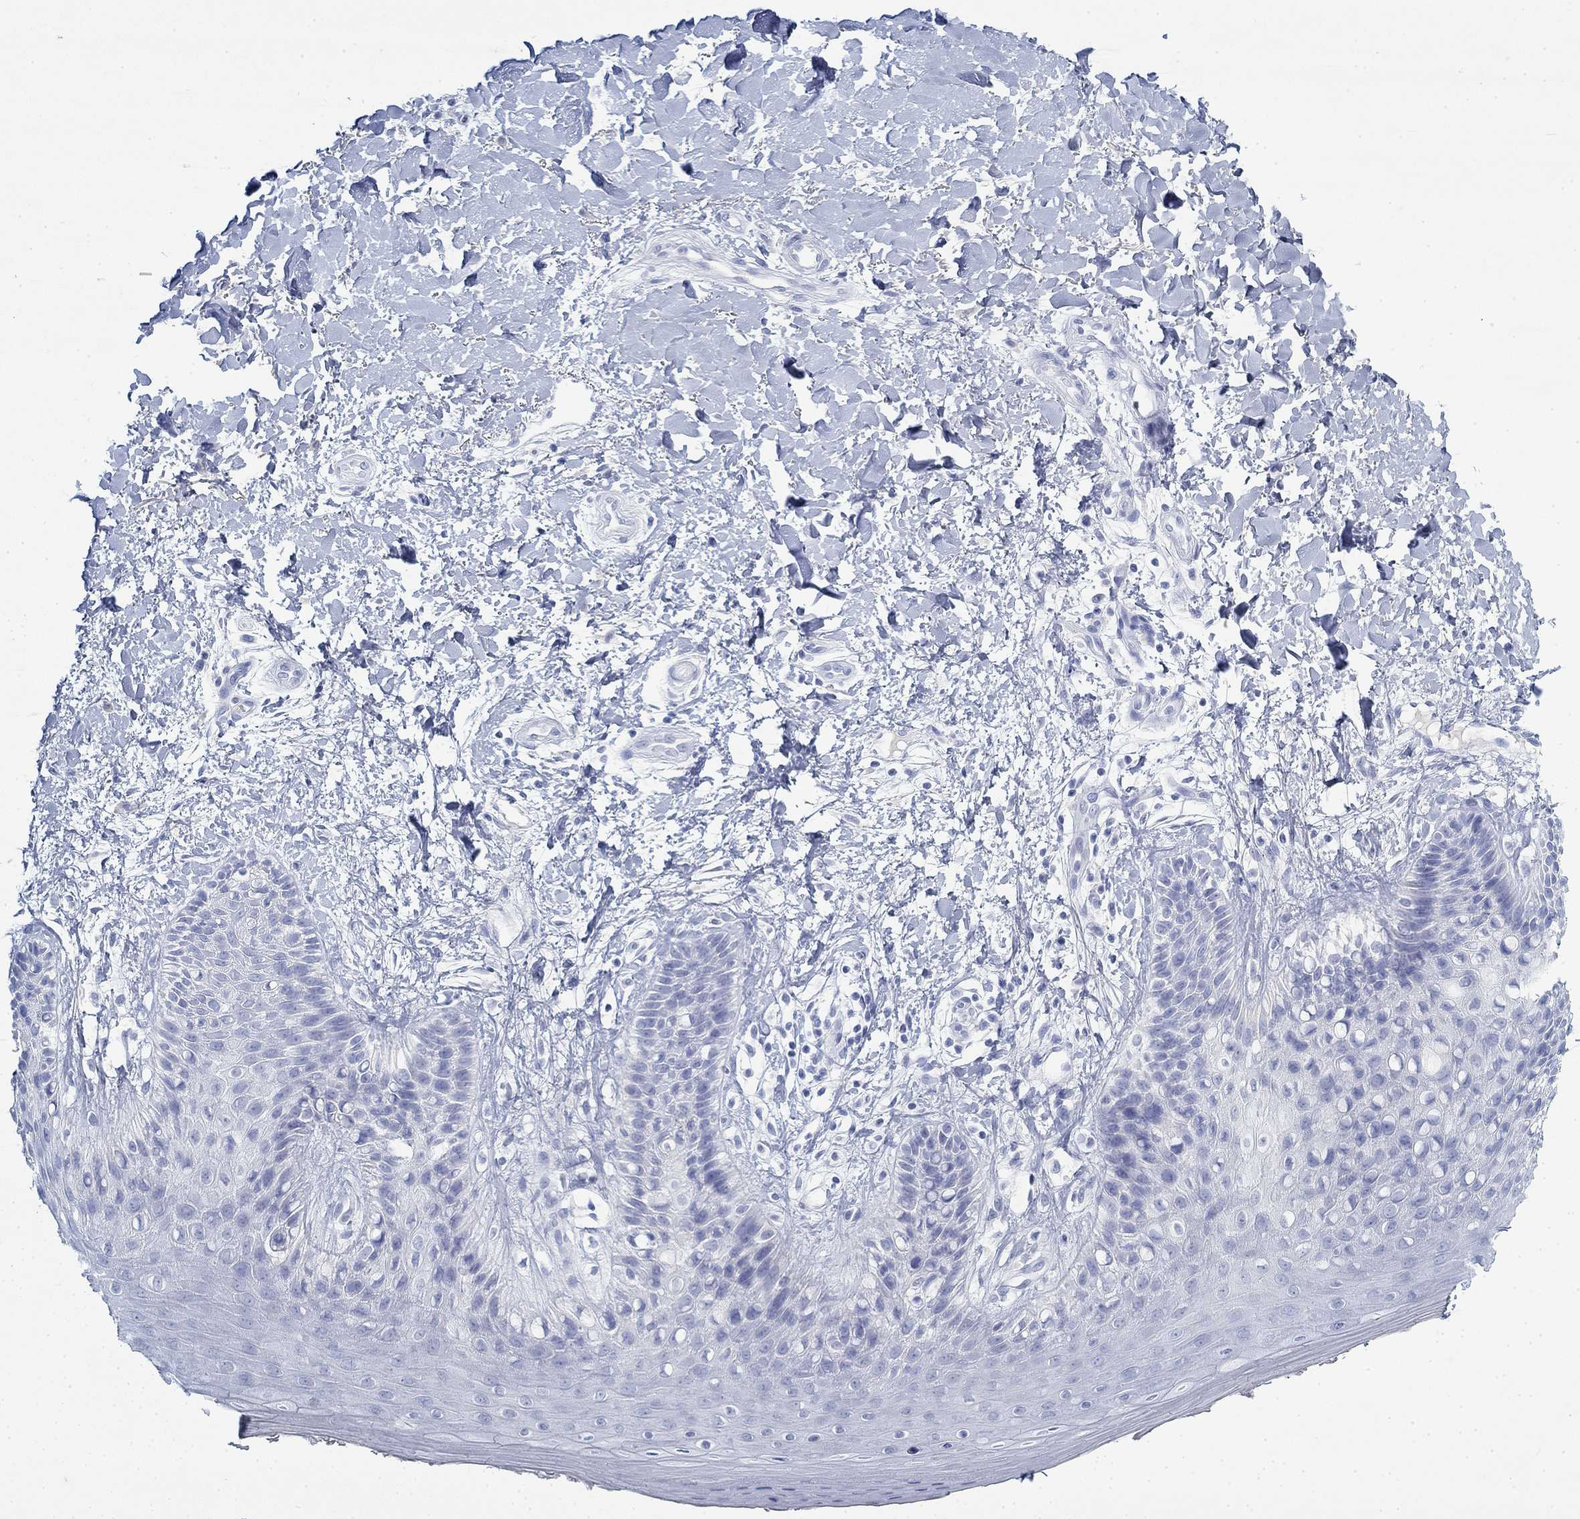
{"staining": {"intensity": "negative", "quantity": "none", "location": "none"}, "tissue": "skin", "cell_type": "Epidermal cells", "image_type": "normal", "snomed": [{"axis": "morphology", "description": "Normal tissue, NOS"}, {"axis": "topography", "description": "Anal"}], "caption": "An immunohistochemistry (IHC) photomicrograph of benign skin is shown. There is no staining in epidermal cells of skin. (Immunohistochemistry, brightfield microscopy, high magnification).", "gene": "PAX9", "patient": {"sex": "male", "age": 36}}